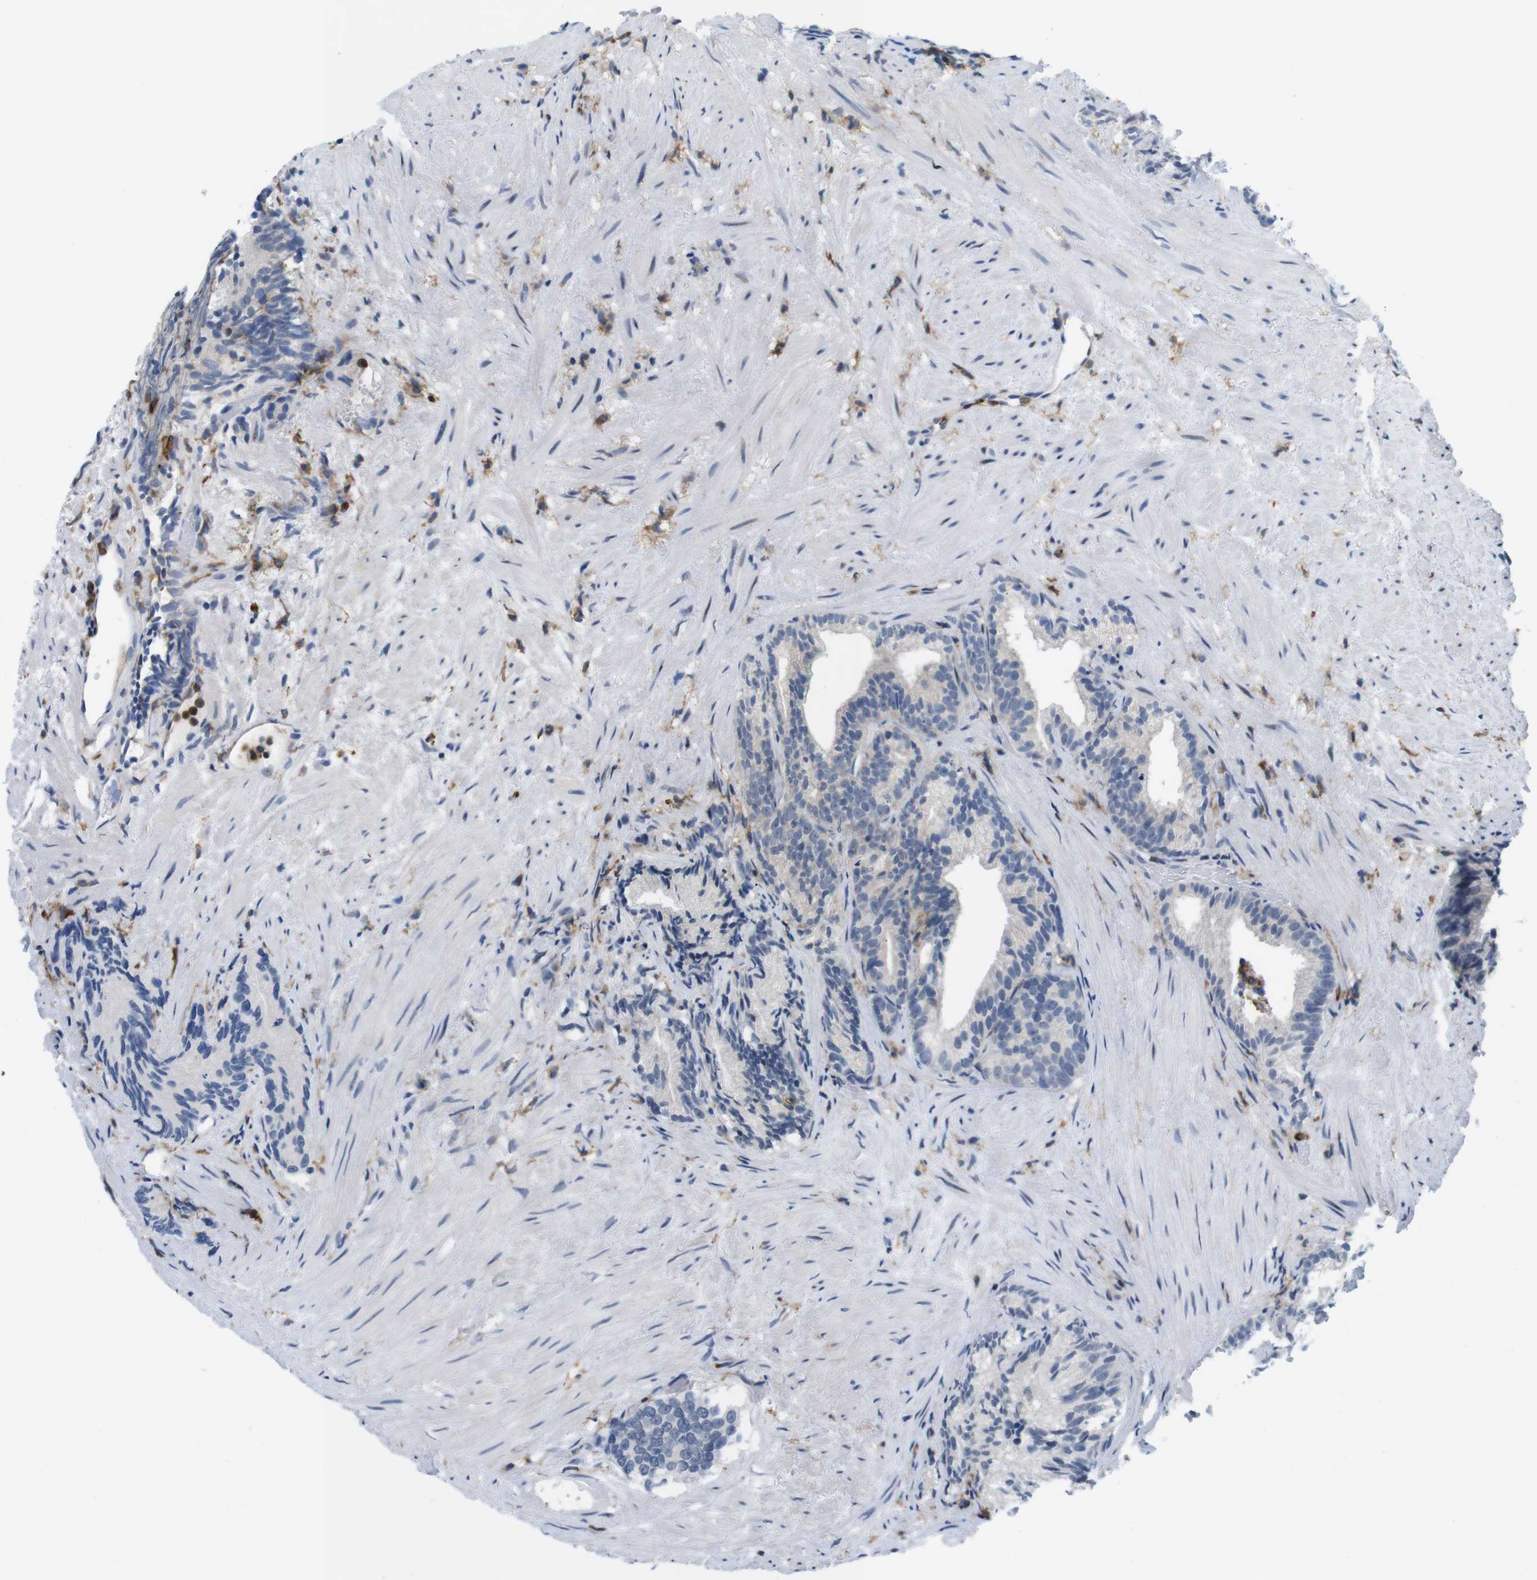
{"staining": {"intensity": "negative", "quantity": "none", "location": "none"}, "tissue": "prostate cancer", "cell_type": "Tumor cells", "image_type": "cancer", "snomed": [{"axis": "morphology", "description": "Adenocarcinoma, Low grade"}, {"axis": "topography", "description": "Prostate"}], "caption": "Tumor cells are negative for brown protein staining in prostate cancer (adenocarcinoma (low-grade)). The staining was performed using DAB to visualize the protein expression in brown, while the nuclei were stained in blue with hematoxylin (Magnification: 20x).", "gene": "CD300C", "patient": {"sex": "male", "age": 89}}